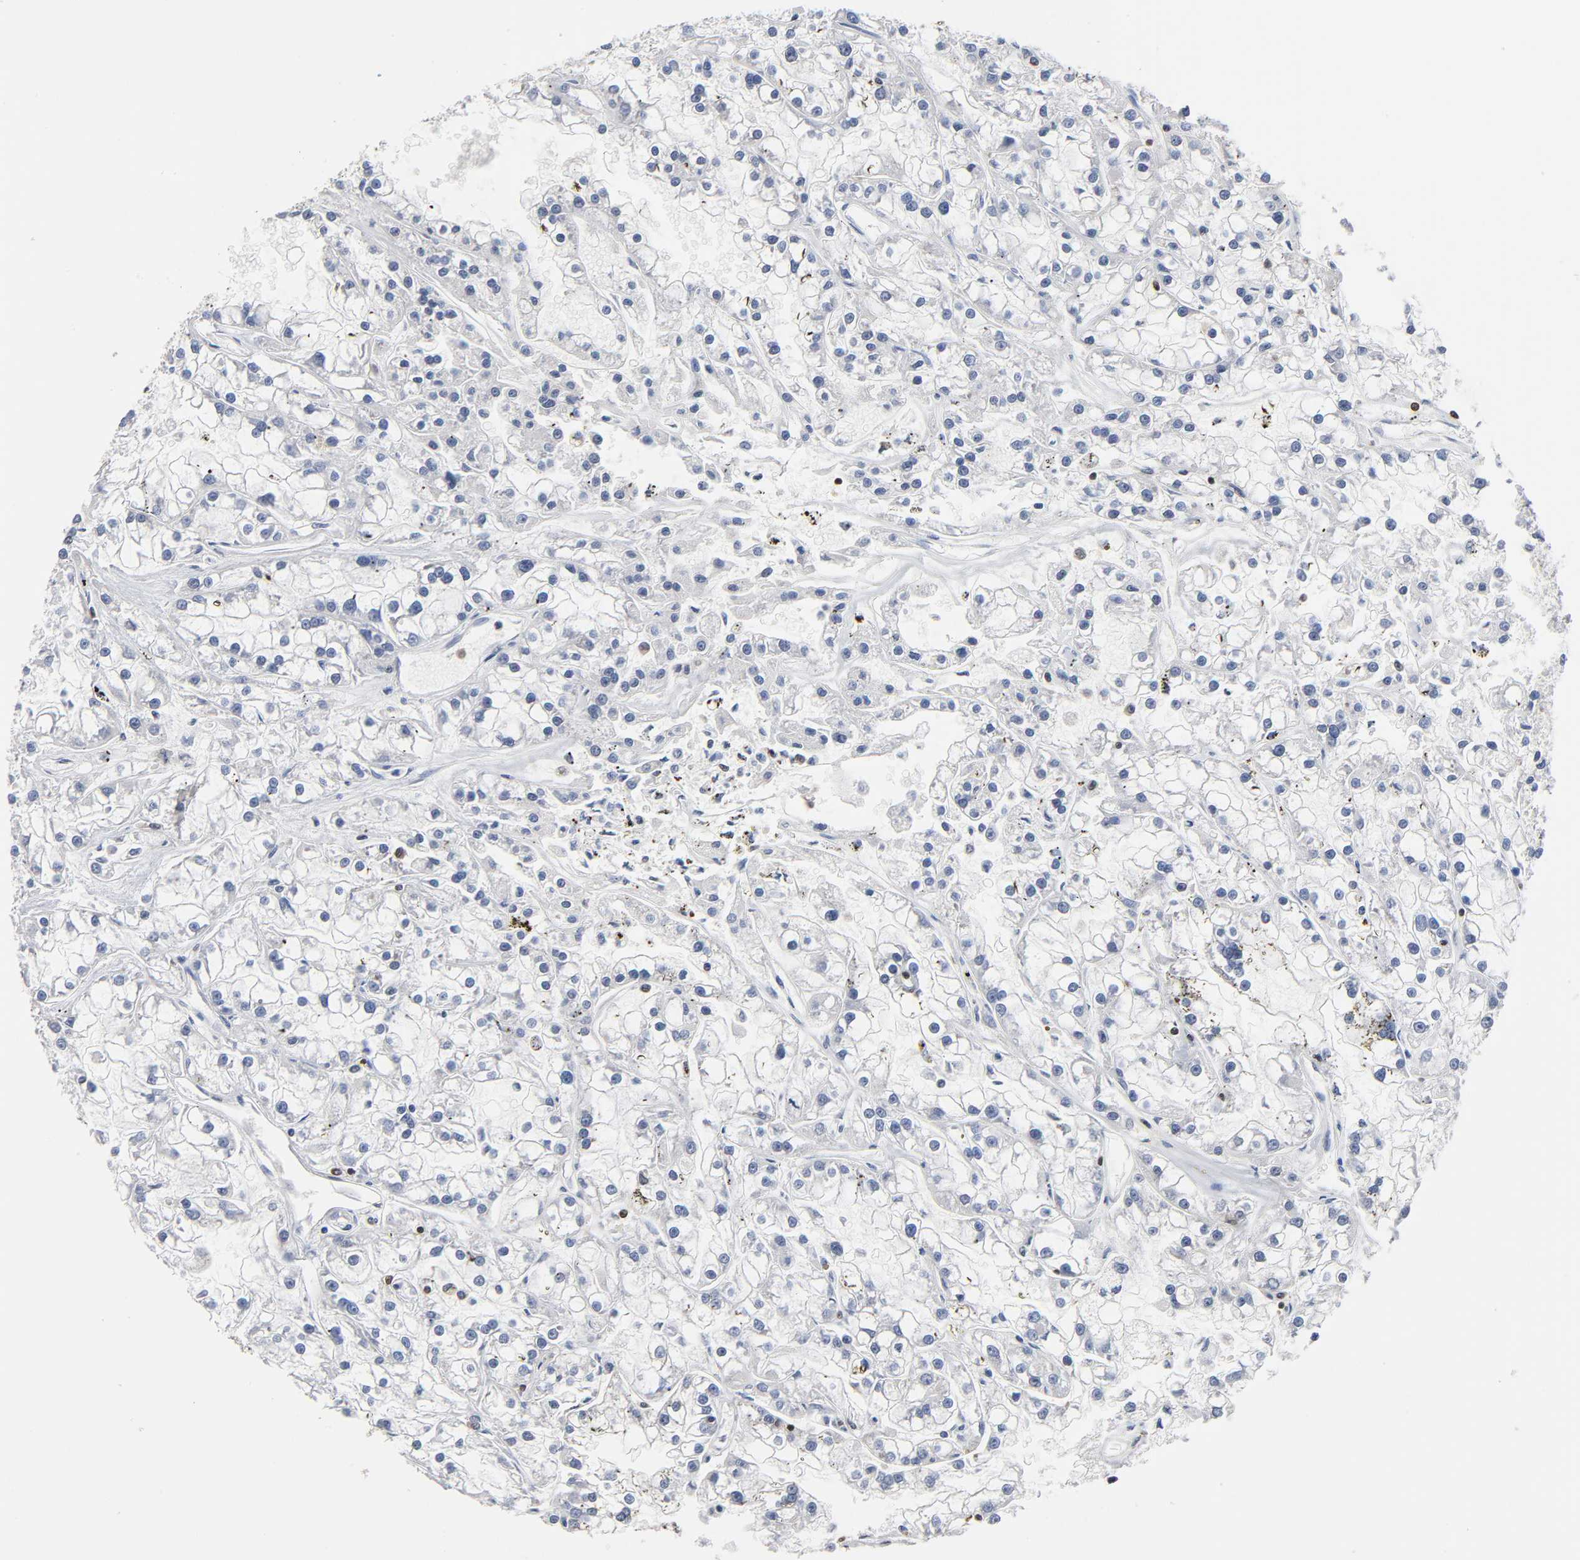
{"staining": {"intensity": "negative", "quantity": "none", "location": "none"}, "tissue": "renal cancer", "cell_type": "Tumor cells", "image_type": "cancer", "snomed": [{"axis": "morphology", "description": "Adenocarcinoma, NOS"}, {"axis": "topography", "description": "Kidney"}], "caption": "An immunohistochemistry photomicrograph of renal cancer is shown. There is no staining in tumor cells of renal cancer. (DAB IHC, high magnification).", "gene": "ILKAP", "patient": {"sex": "female", "age": 52}}